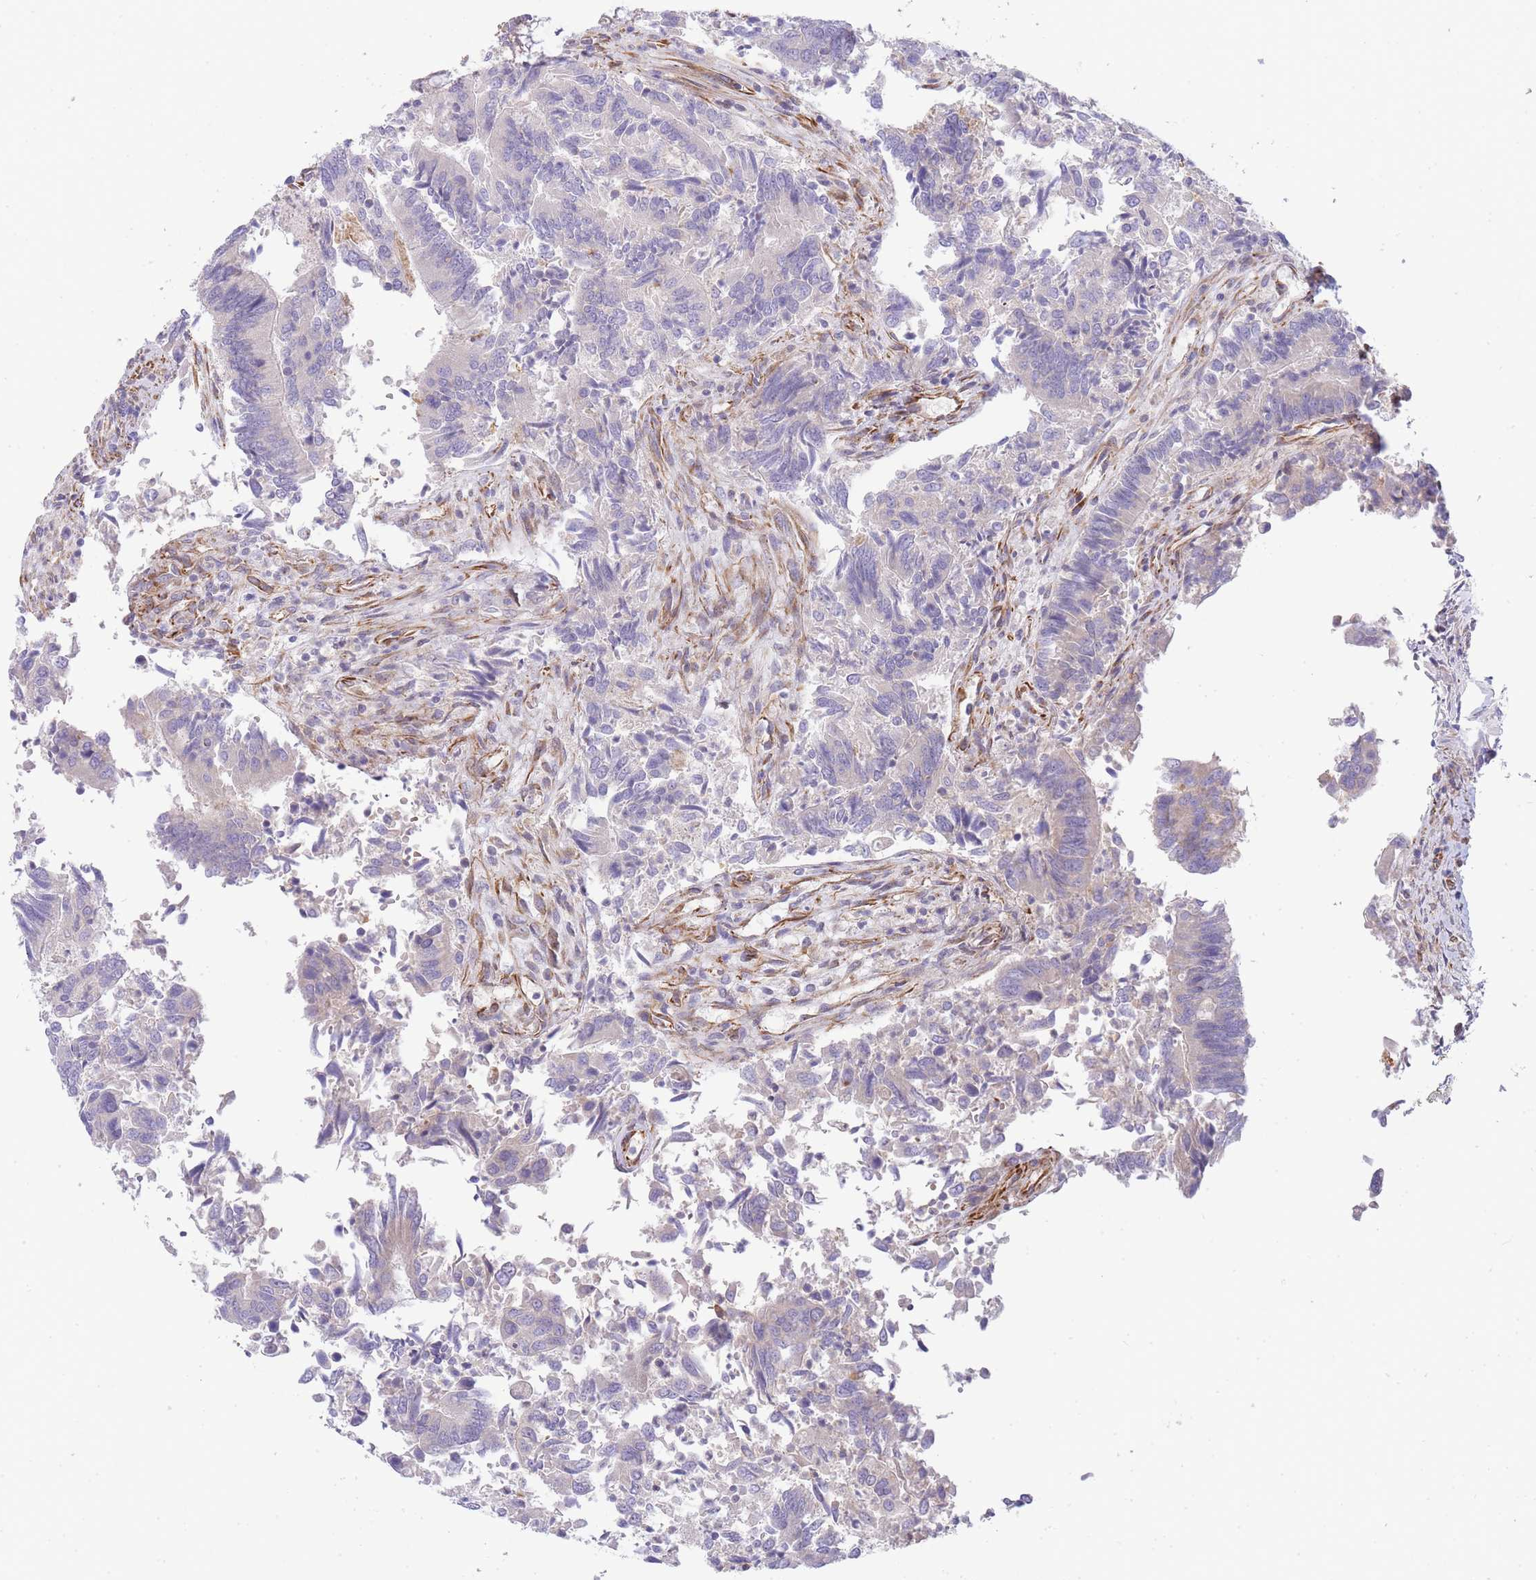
{"staining": {"intensity": "weak", "quantity": "<25%", "location": "cytoplasmic/membranous"}, "tissue": "colorectal cancer", "cell_type": "Tumor cells", "image_type": "cancer", "snomed": [{"axis": "morphology", "description": "Adenocarcinoma, NOS"}, {"axis": "topography", "description": "Colon"}], "caption": "High power microscopy image of an IHC micrograph of colorectal cancer, revealing no significant positivity in tumor cells.", "gene": "ECPAS", "patient": {"sex": "female", "age": 67}}